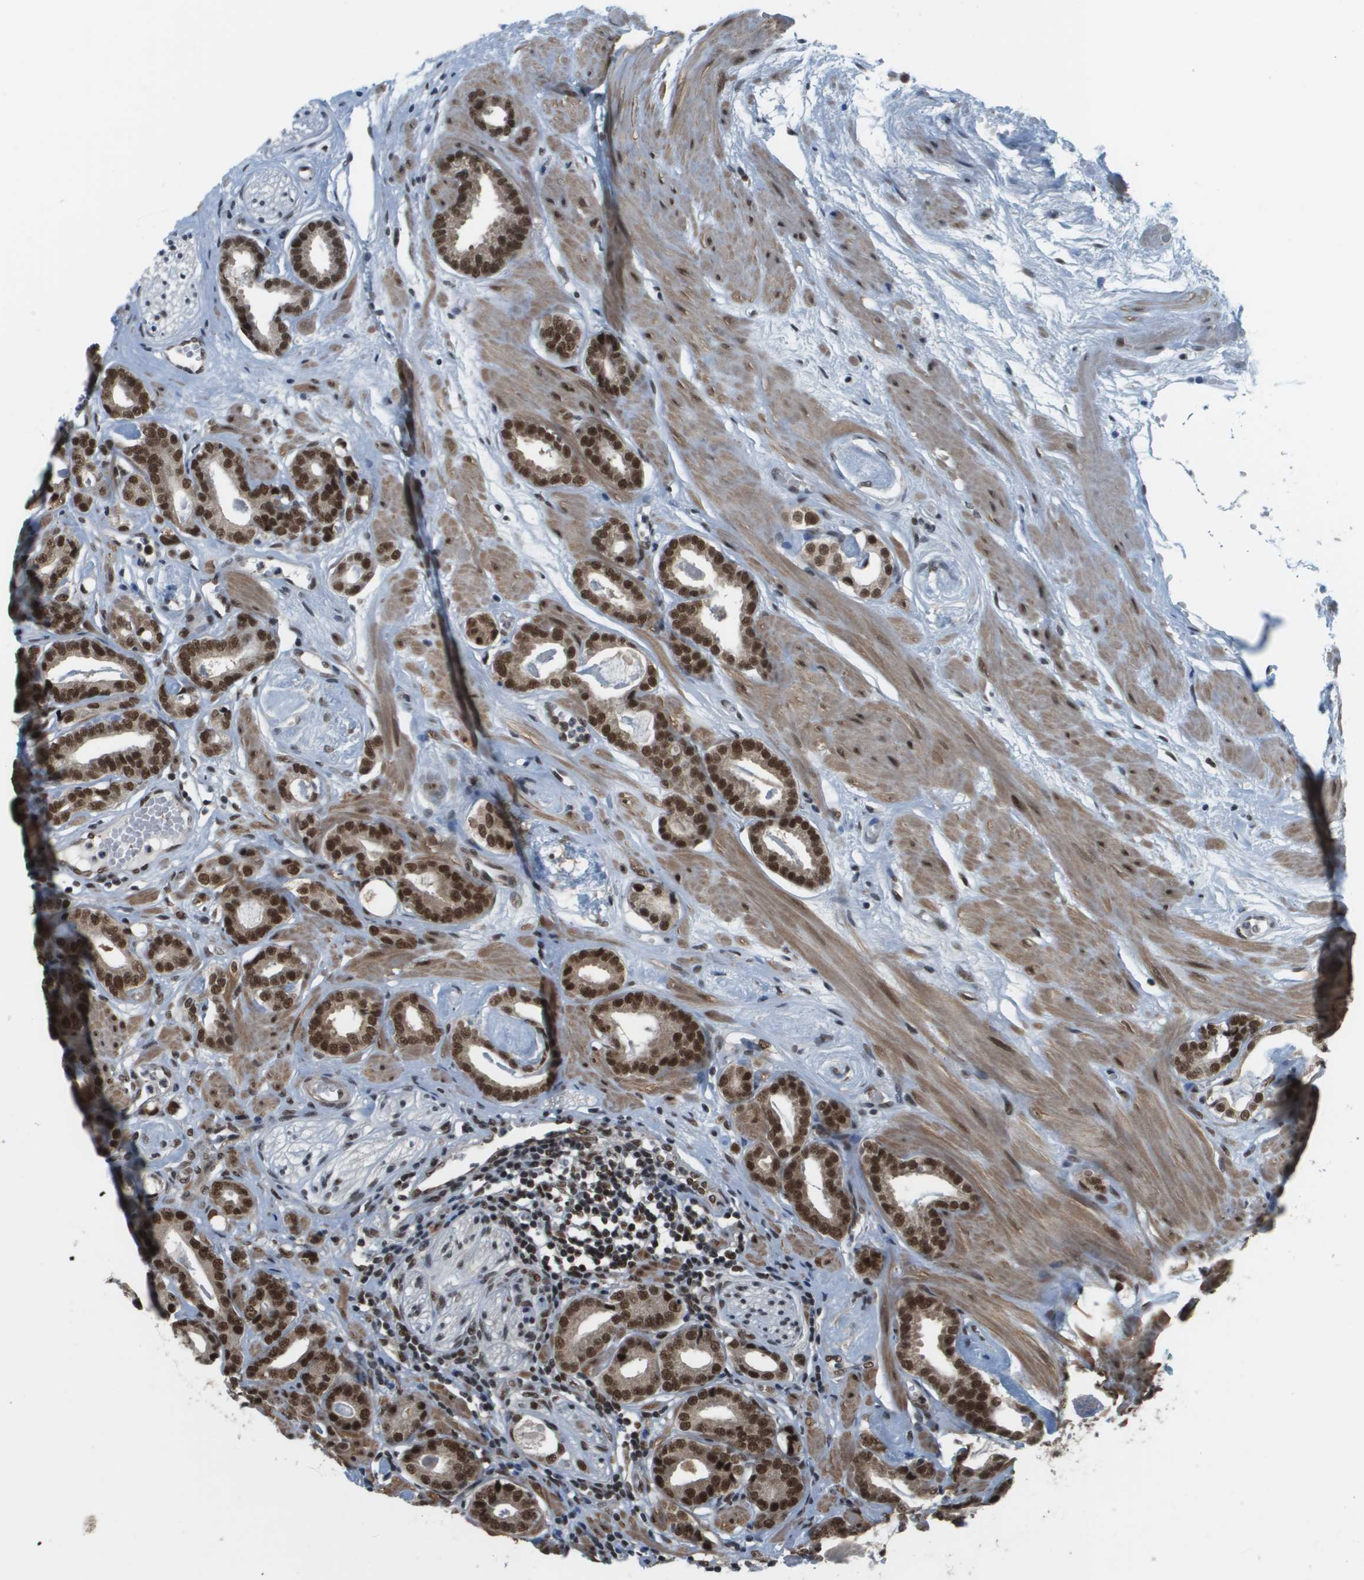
{"staining": {"intensity": "strong", "quantity": ">75%", "location": "cytoplasmic/membranous,nuclear"}, "tissue": "prostate cancer", "cell_type": "Tumor cells", "image_type": "cancer", "snomed": [{"axis": "morphology", "description": "Adenocarcinoma, Low grade"}, {"axis": "topography", "description": "Prostate"}], "caption": "Tumor cells reveal high levels of strong cytoplasmic/membranous and nuclear positivity in approximately >75% of cells in human low-grade adenocarcinoma (prostate).", "gene": "PRCC", "patient": {"sex": "male", "age": 53}}